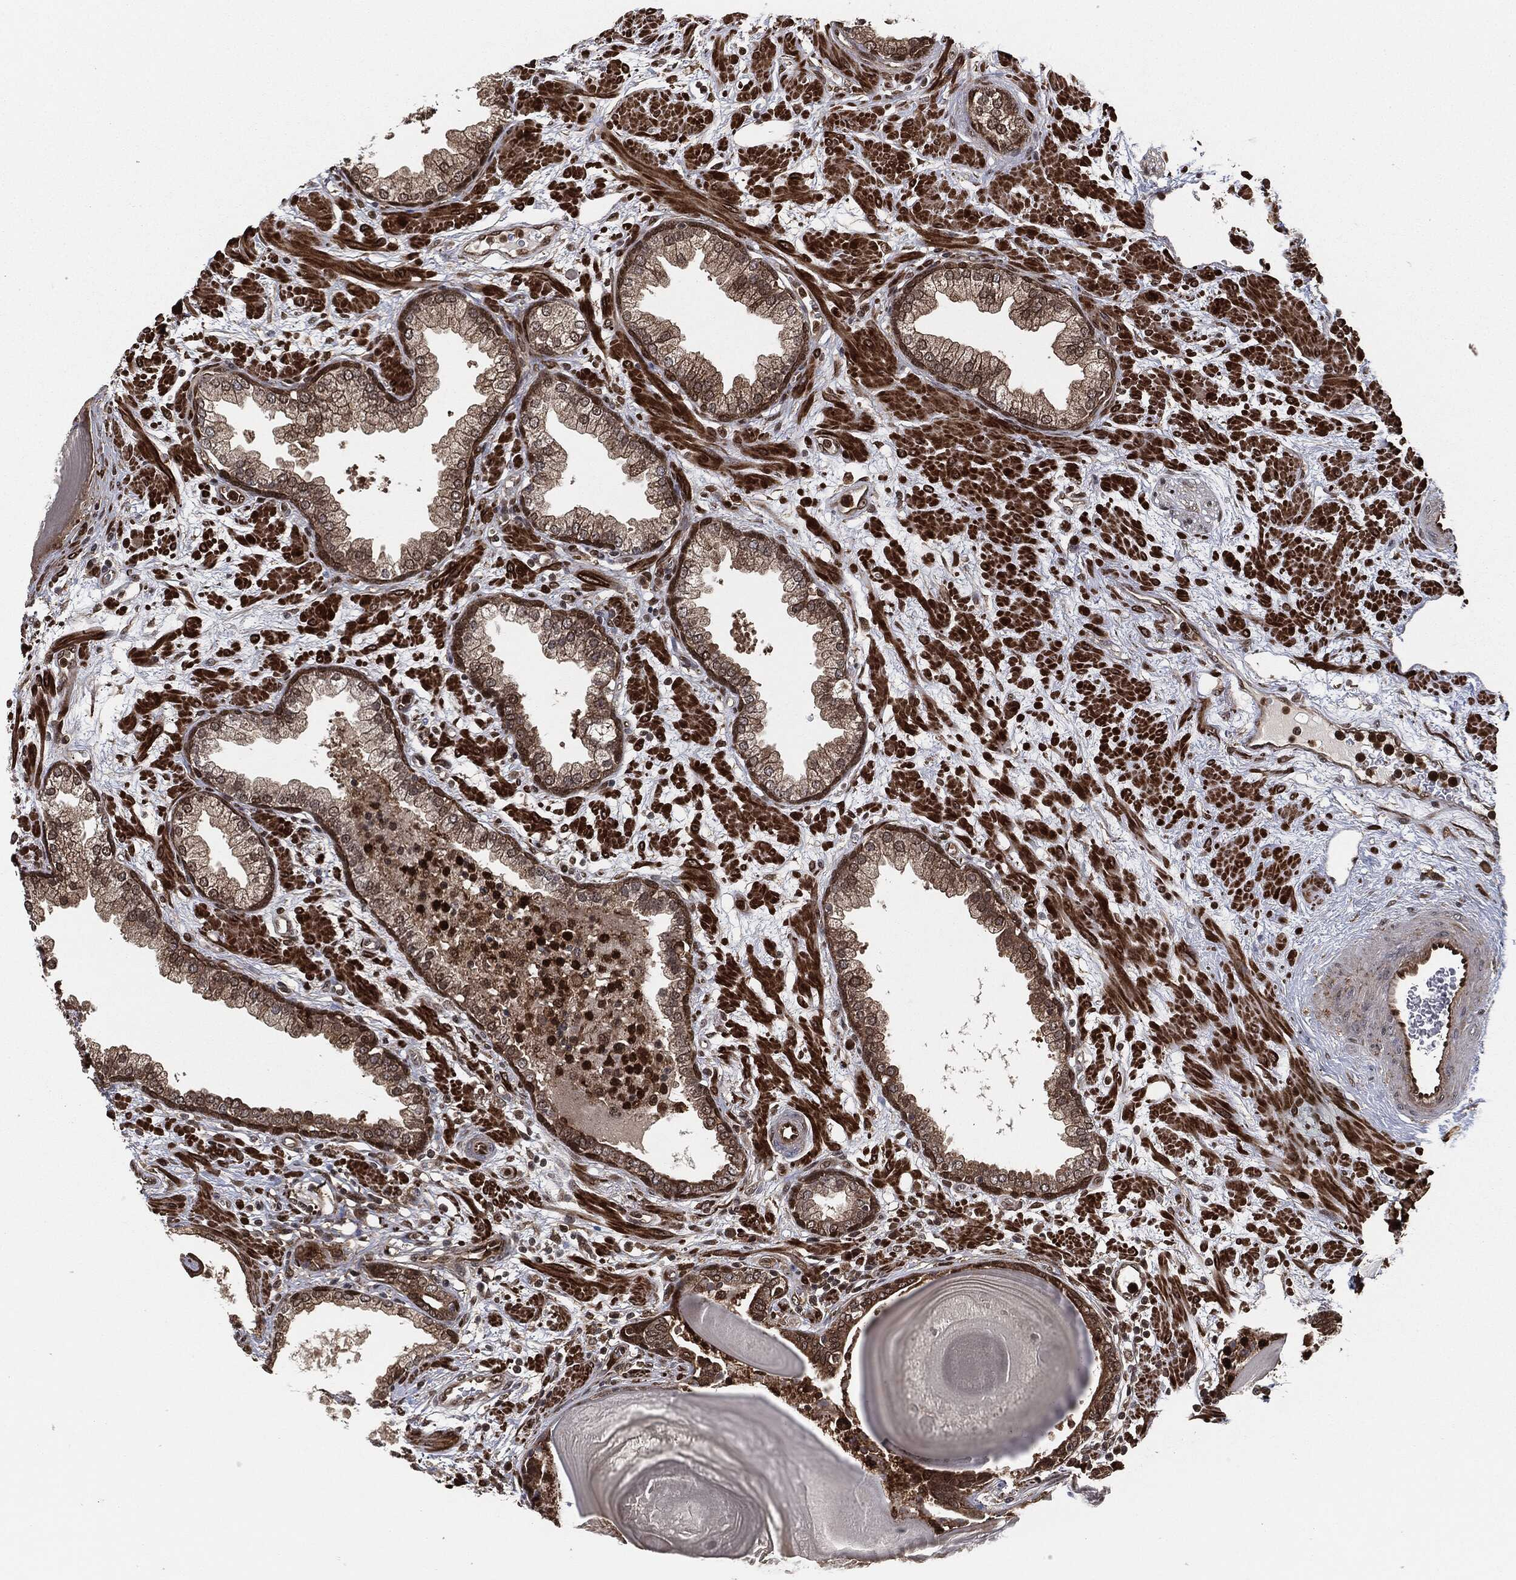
{"staining": {"intensity": "moderate", "quantity": "25%-75%", "location": "cytoplasmic/membranous,nuclear"}, "tissue": "prostate", "cell_type": "Glandular cells", "image_type": "normal", "snomed": [{"axis": "morphology", "description": "Normal tissue, NOS"}, {"axis": "topography", "description": "Prostate"}], "caption": "The immunohistochemical stain labels moderate cytoplasmic/membranous,nuclear expression in glandular cells of unremarkable prostate.", "gene": "CAPRIN2", "patient": {"sex": "male", "age": 63}}